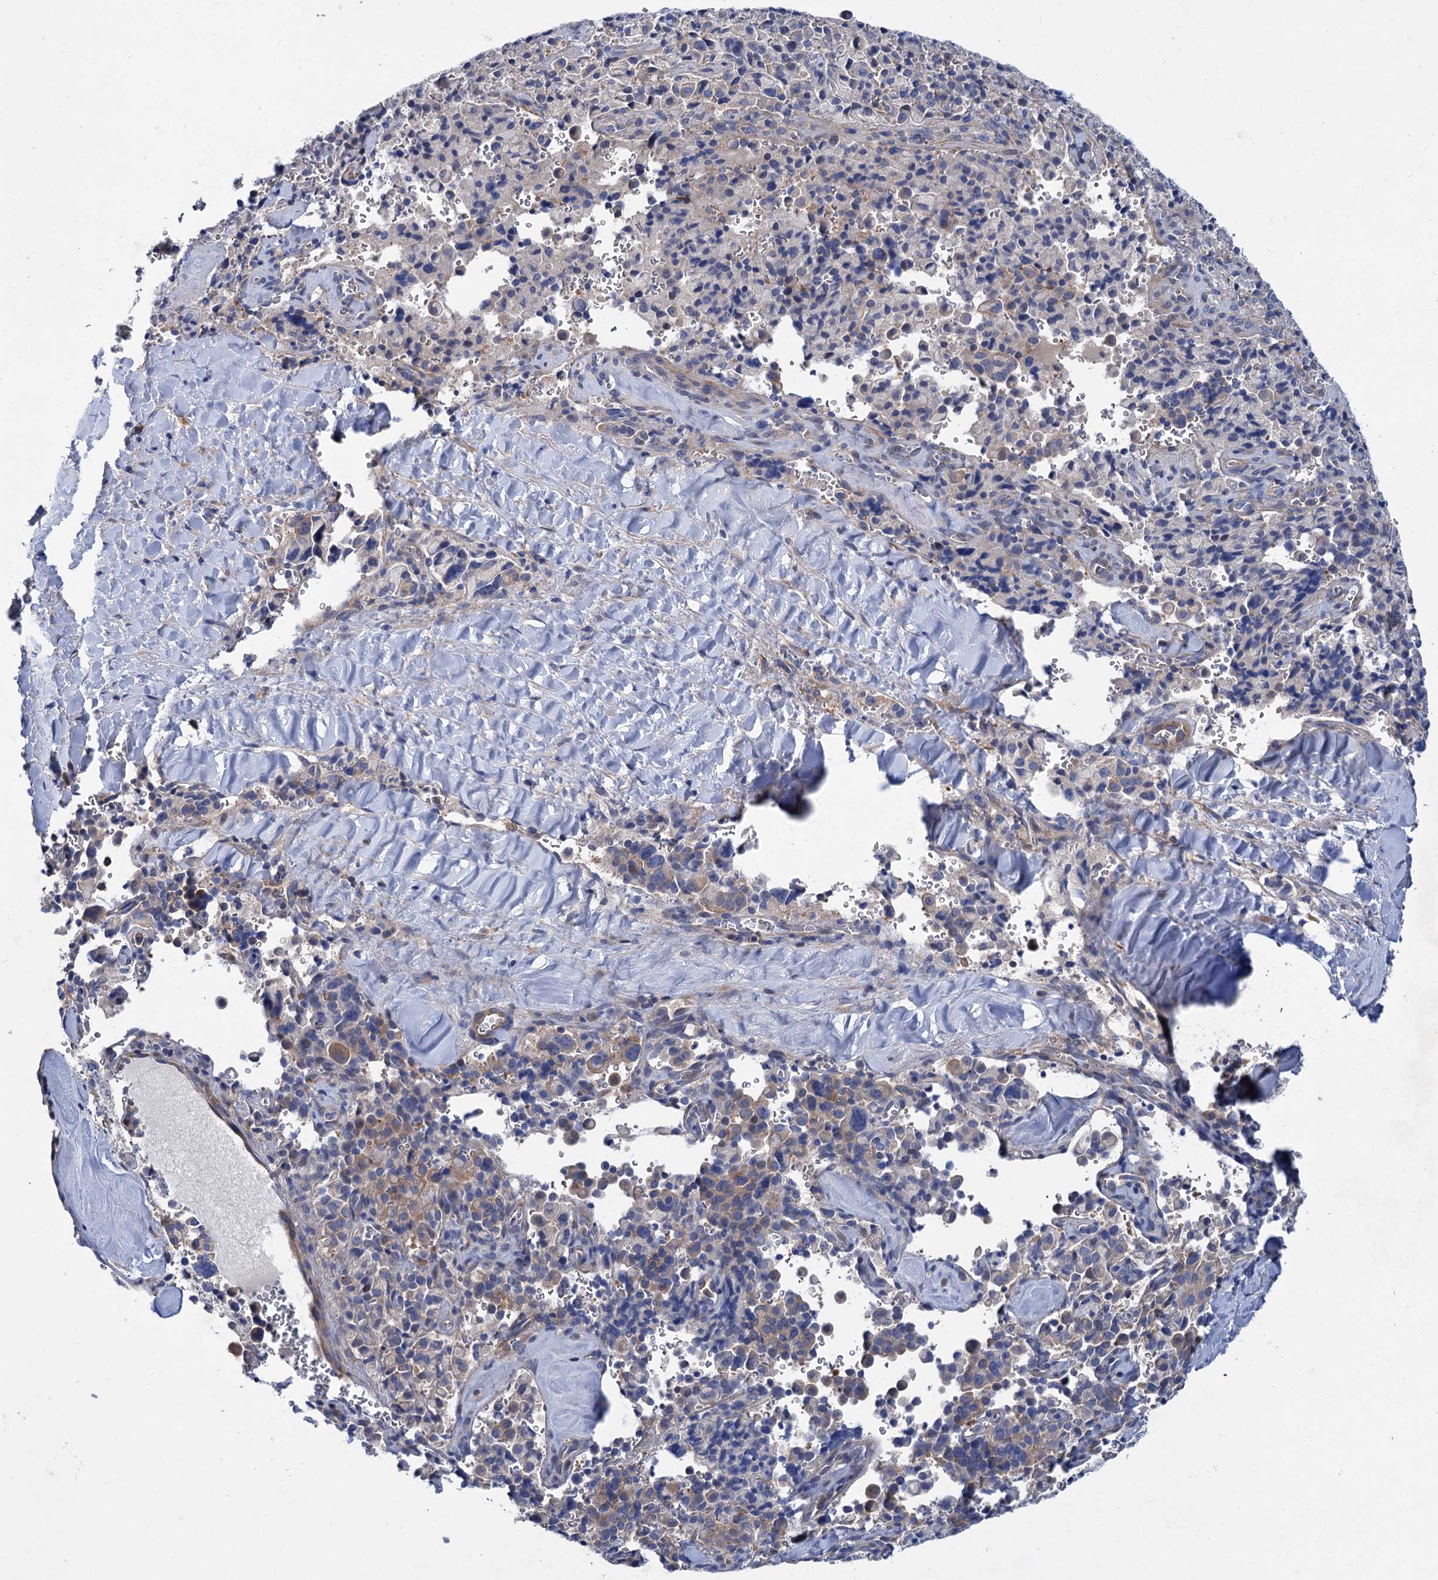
{"staining": {"intensity": "negative", "quantity": "none", "location": "none"}, "tissue": "pancreatic cancer", "cell_type": "Tumor cells", "image_type": "cancer", "snomed": [{"axis": "morphology", "description": "Adenocarcinoma, NOS"}, {"axis": "topography", "description": "Pancreas"}], "caption": "A high-resolution photomicrograph shows immunohistochemistry staining of pancreatic adenocarcinoma, which exhibits no significant positivity in tumor cells.", "gene": "TRIM55", "patient": {"sex": "male", "age": 65}}